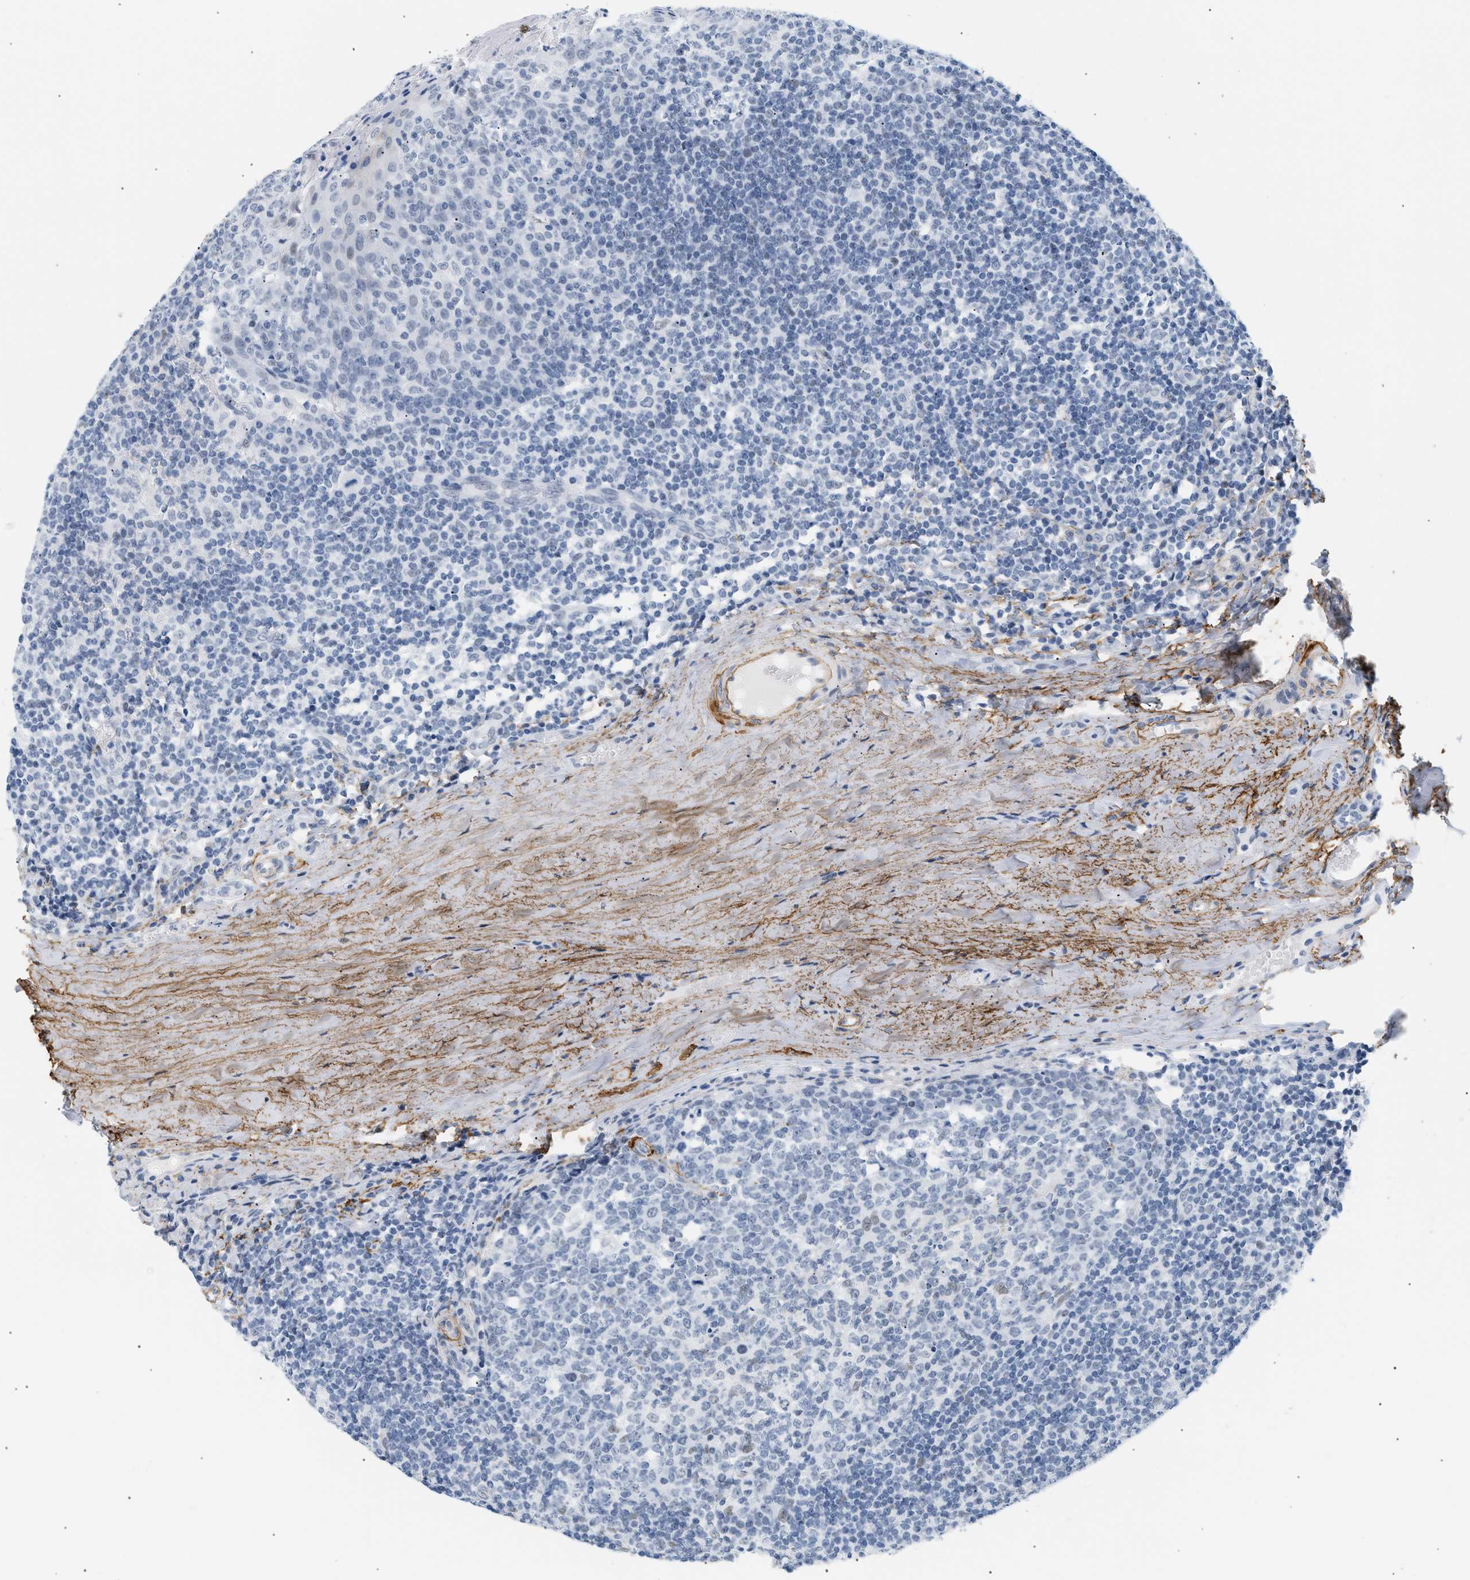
{"staining": {"intensity": "negative", "quantity": "none", "location": "none"}, "tissue": "tonsil", "cell_type": "Germinal center cells", "image_type": "normal", "snomed": [{"axis": "morphology", "description": "Normal tissue, NOS"}, {"axis": "topography", "description": "Tonsil"}], "caption": "A high-resolution histopathology image shows IHC staining of unremarkable tonsil, which demonstrates no significant staining in germinal center cells.", "gene": "ELN", "patient": {"sex": "female", "age": 19}}